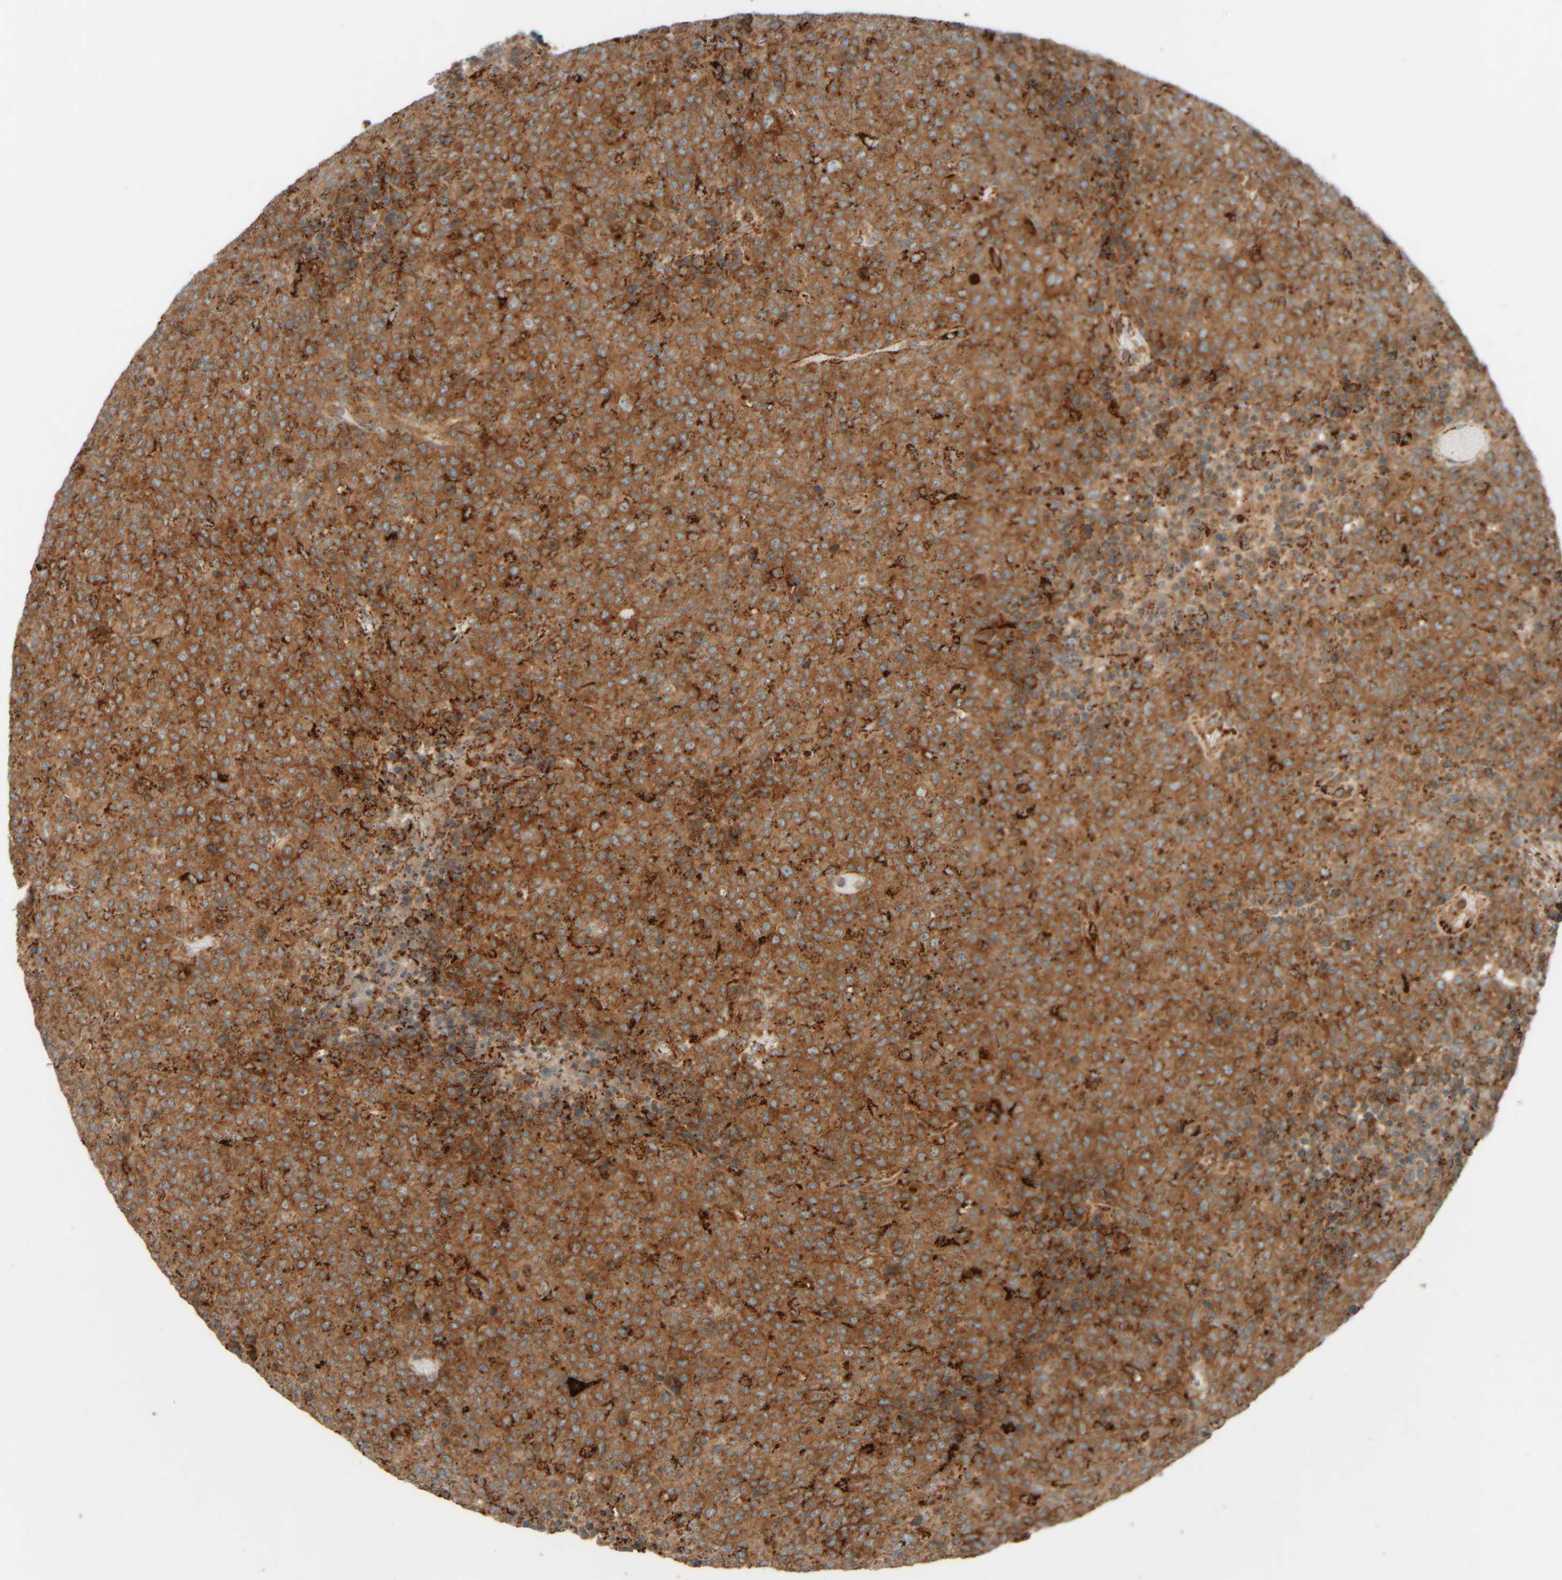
{"staining": {"intensity": "moderate", "quantity": ">75%", "location": "cytoplasmic/membranous"}, "tissue": "lymphoma", "cell_type": "Tumor cells", "image_type": "cancer", "snomed": [{"axis": "morphology", "description": "Malignant lymphoma, non-Hodgkin's type, High grade"}, {"axis": "topography", "description": "Lymph node"}], "caption": "Human lymphoma stained with a brown dye displays moderate cytoplasmic/membranous positive staining in about >75% of tumor cells.", "gene": "SPAG5", "patient": {"sex": "male", "age": 13}}